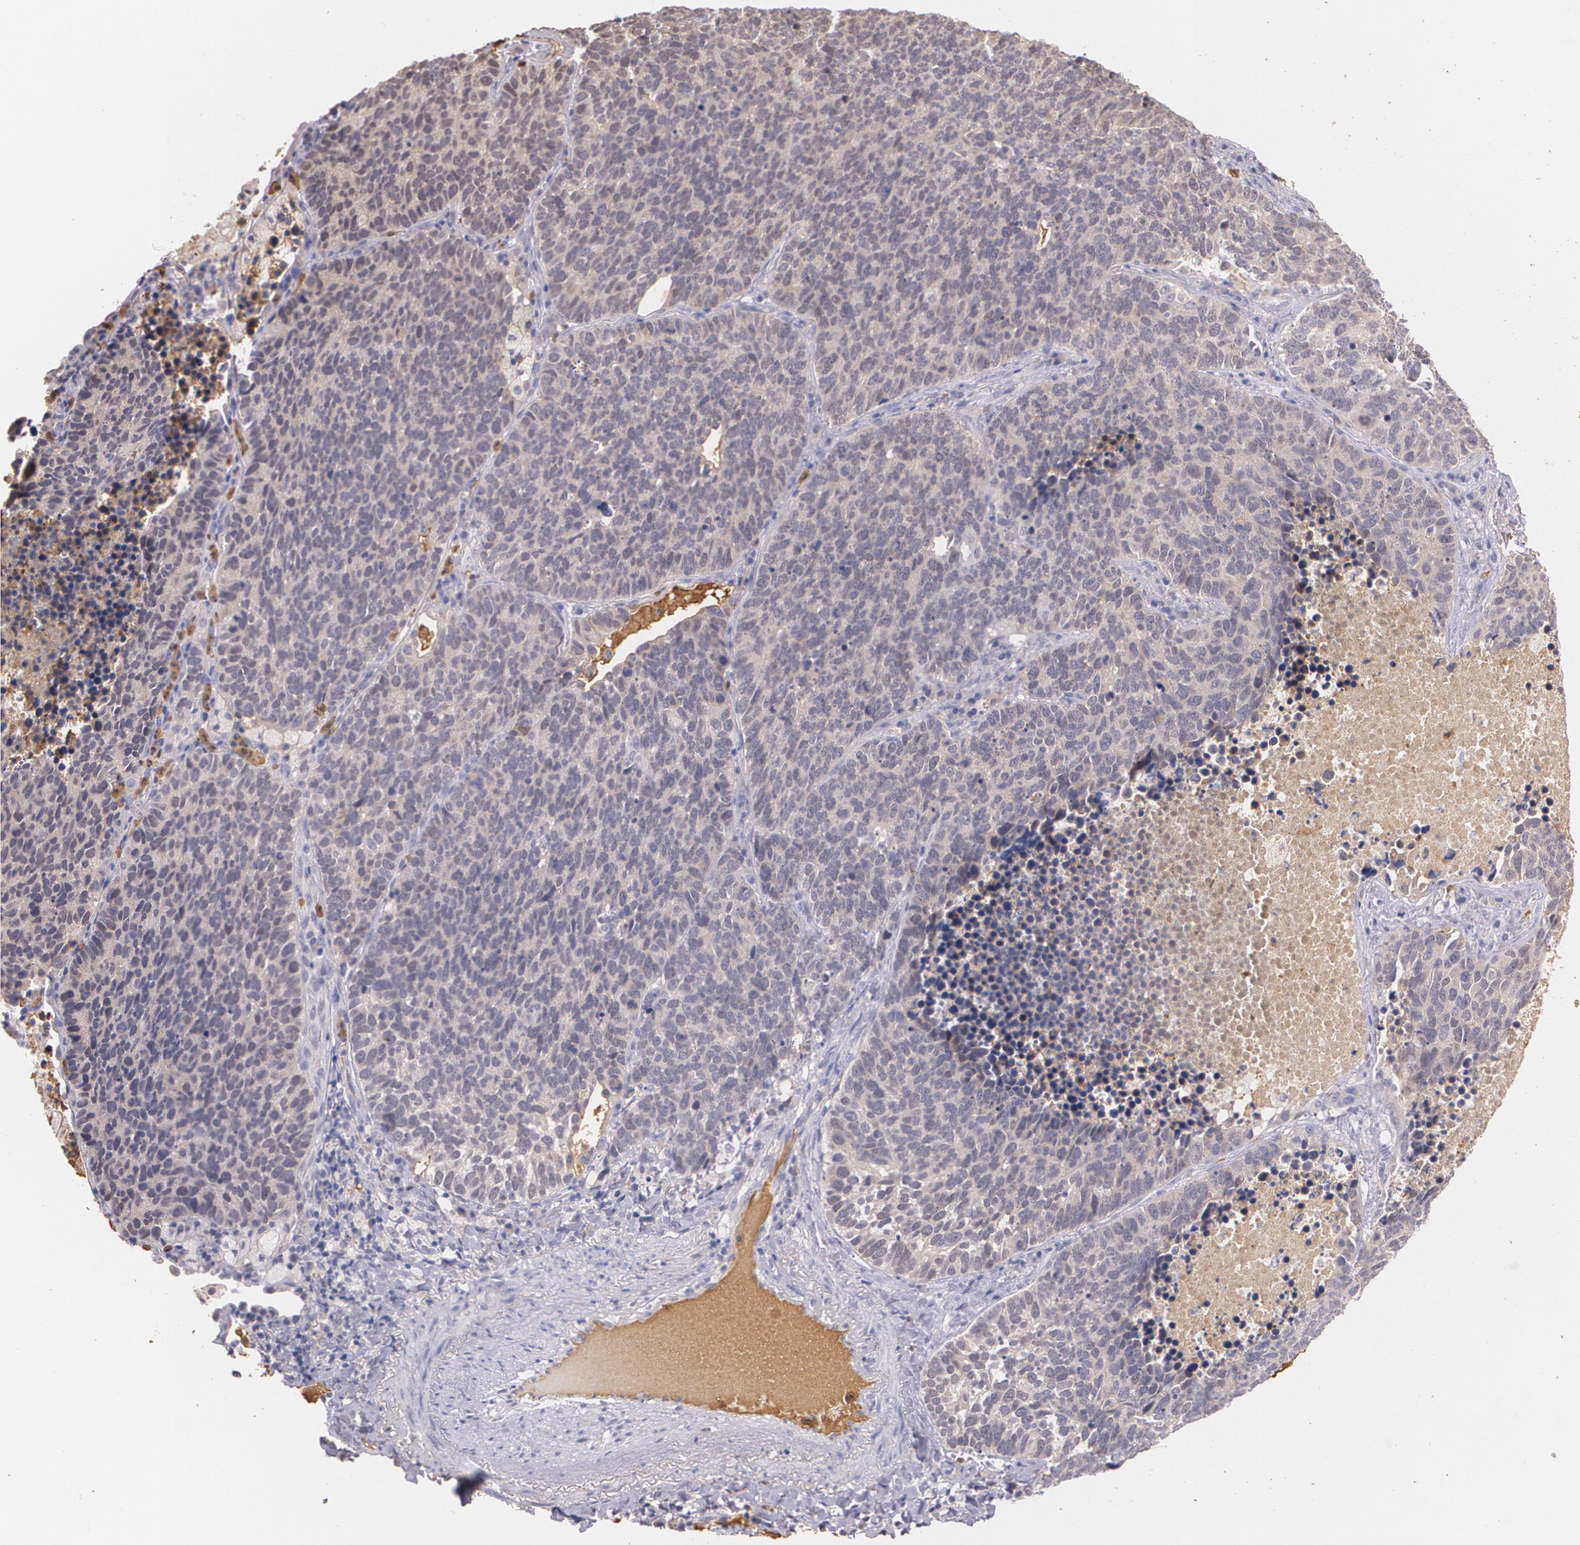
{"staining": {"intensity": "weak", "quantity": ">75%", "location": "cytoplasmic/membranous"}, "tissue": "lung cancer", "cell_type": "Tumor cells", "image_type": "cancer", "snomed": [{"axis": "morphology", "description": "Neoplasm, malignant, NOS"}, {"axis": "topography", "description": "Lung"}], "caption": "A brown stain shows weak cytoplasmic/membranous staining of a protein in human lung cancer tumor cells. (DAB (3,3'-diaminobenzidine) IHC, brown staining for protein, blue staining for nuclei).", "gene": "PTS", "patient": {"sex": "female", "age": 75}}